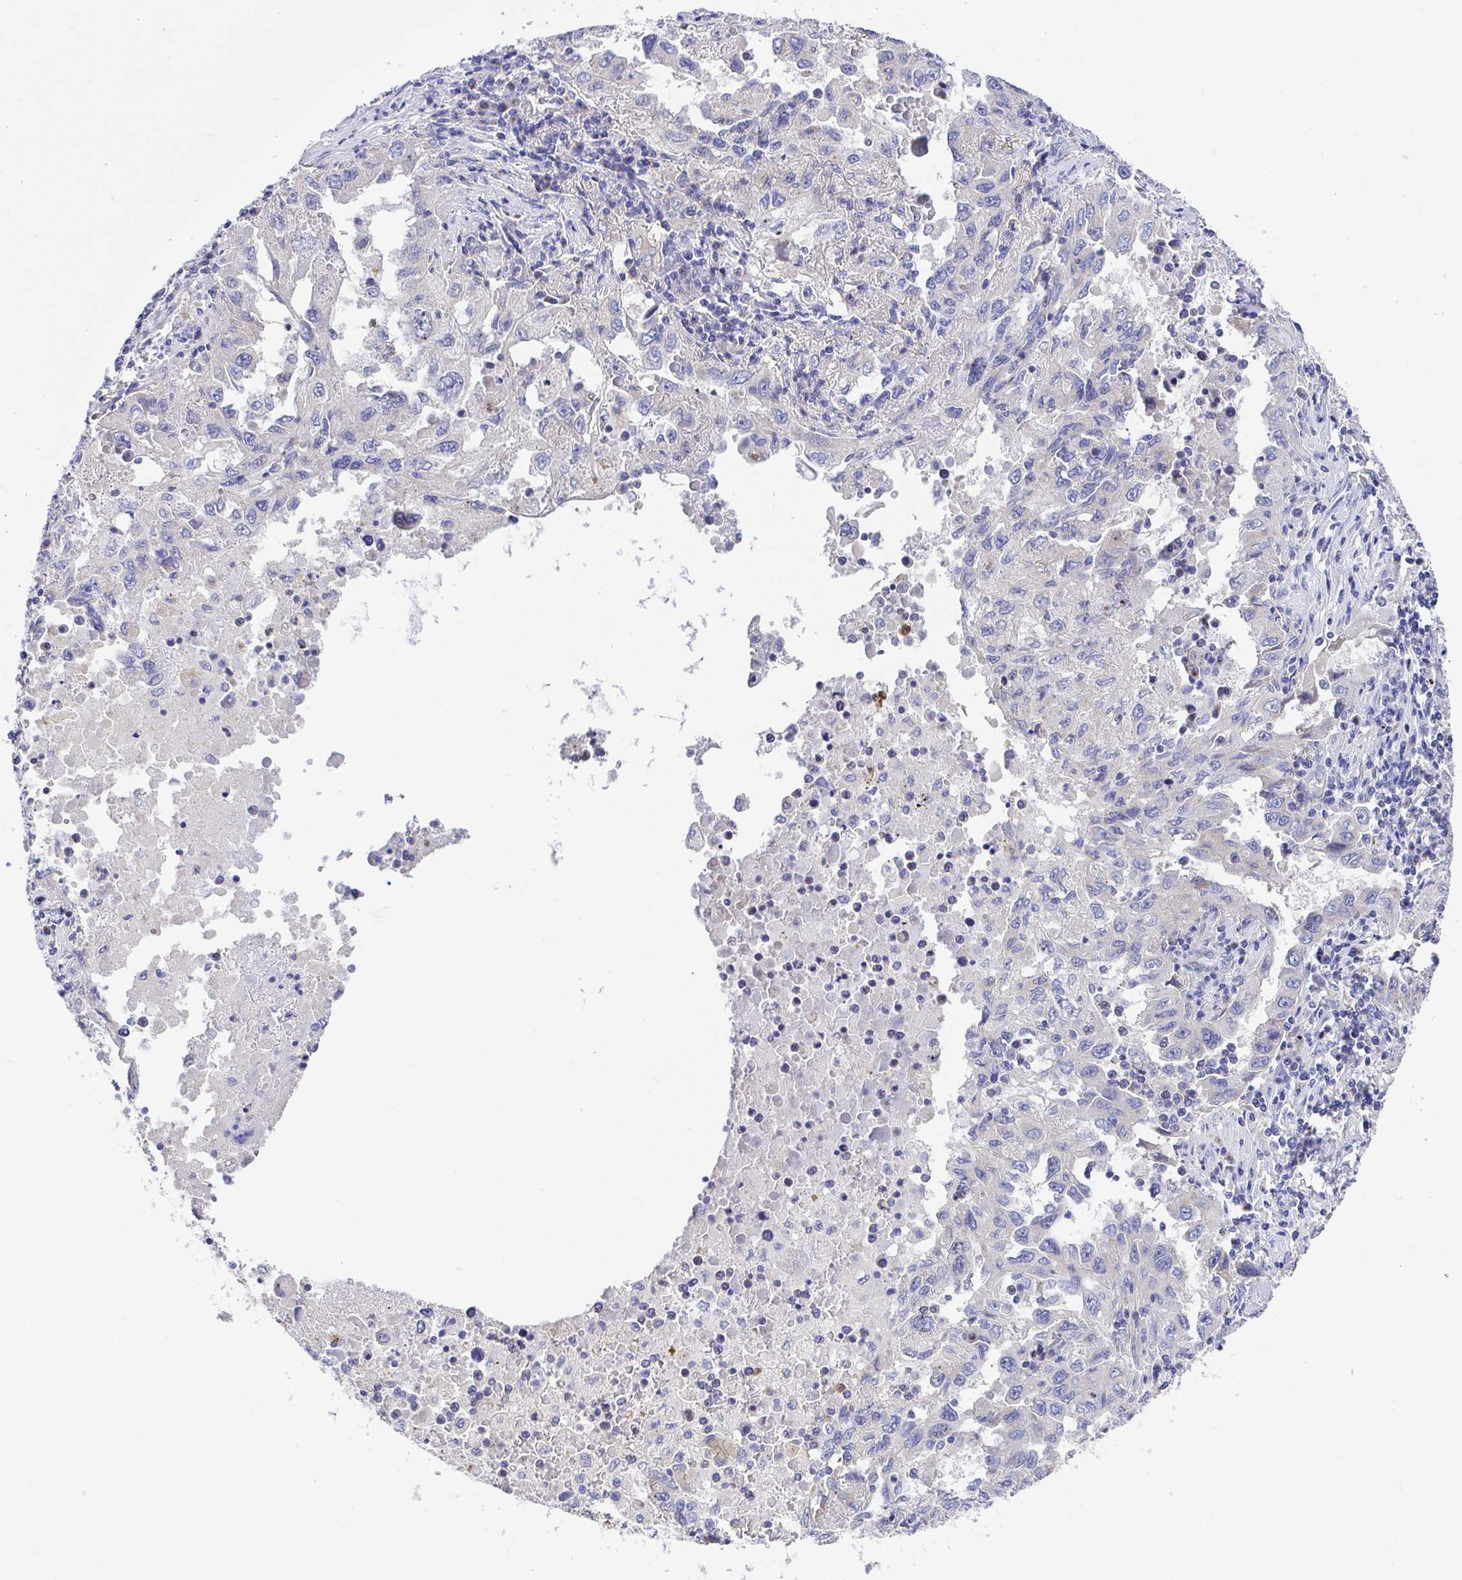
{"staining": {"intensity": "weak", "quantity": "<25%", "location": "cytoplasmic/membranous"}, "tissue": "lung cancer", "cell_type": "Tumor cells", "image_type": "cancer", "snomed": [{"axis": "morphology", "description": "Adenocarcinoma, NOS"}, {"axis": "topography", "description": "Lung"}], "caption": "High power microscopy photomicrograph of an immunohistochemistry image of lung adenocarcinoma, revealing no significant expression in tumor cells.", "gene": "GOLGA1", "patient": {"sex": "female", "age": 73}}